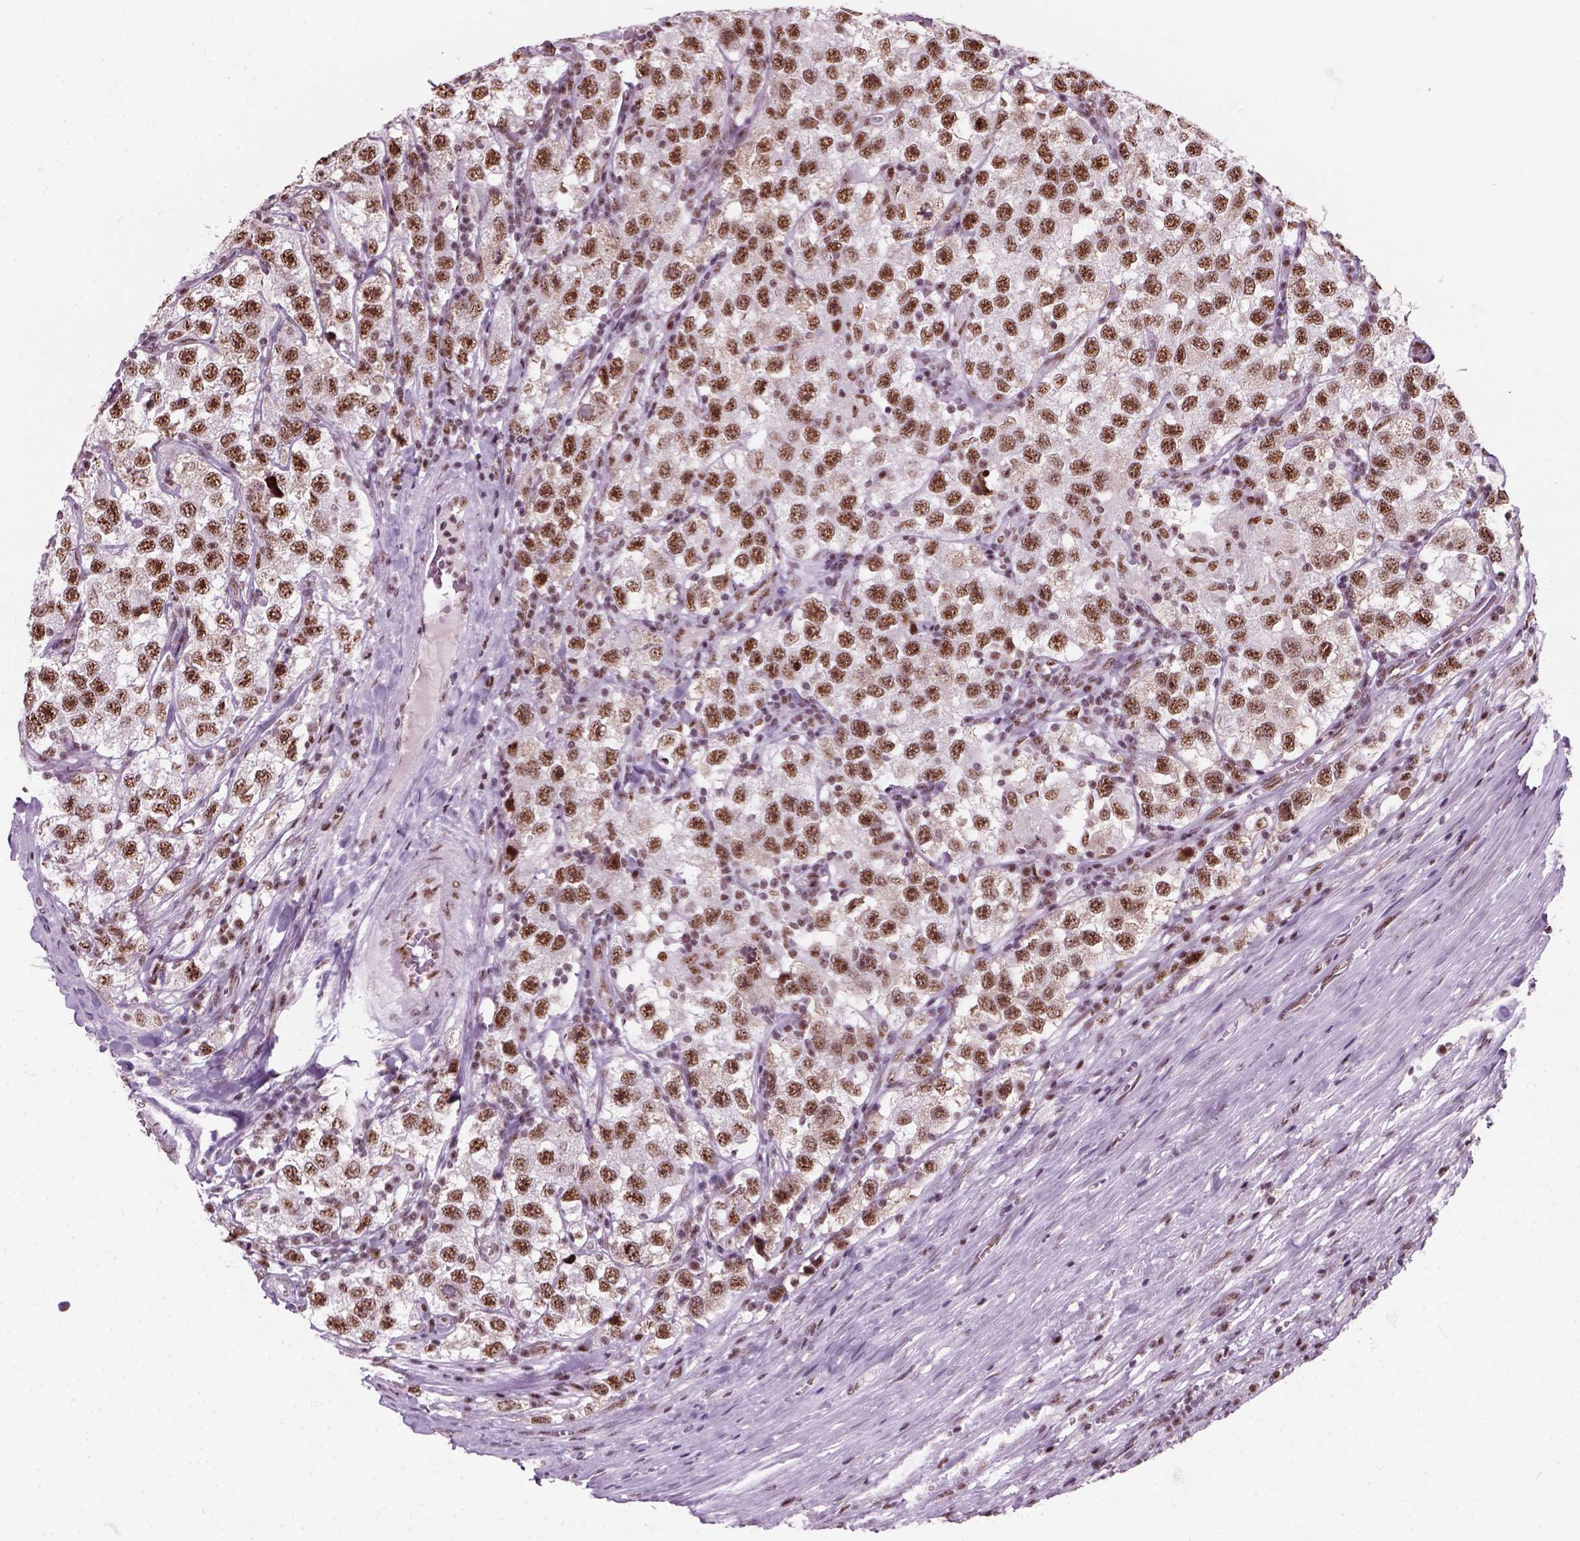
{"staining": {"intensity": "moderate", "quantity": ">75%", "location": "nuclear"}, "tissue": "testis cancer", "cell_type": "Tumor cells", "image_type": "cancer", "snomed": [{"axis": "morphology", "description": "Seminoma, NOS"}, {"axis": "topography", "description": "Testis"}], "caption": "Human testis cancer (seminoma) stained with a brown dye shows moderate nuclear positive staining in approximately >75% of tumor cells.", "gene": "GTF2F1", "patient": {"sex": "male", "age": 26}}